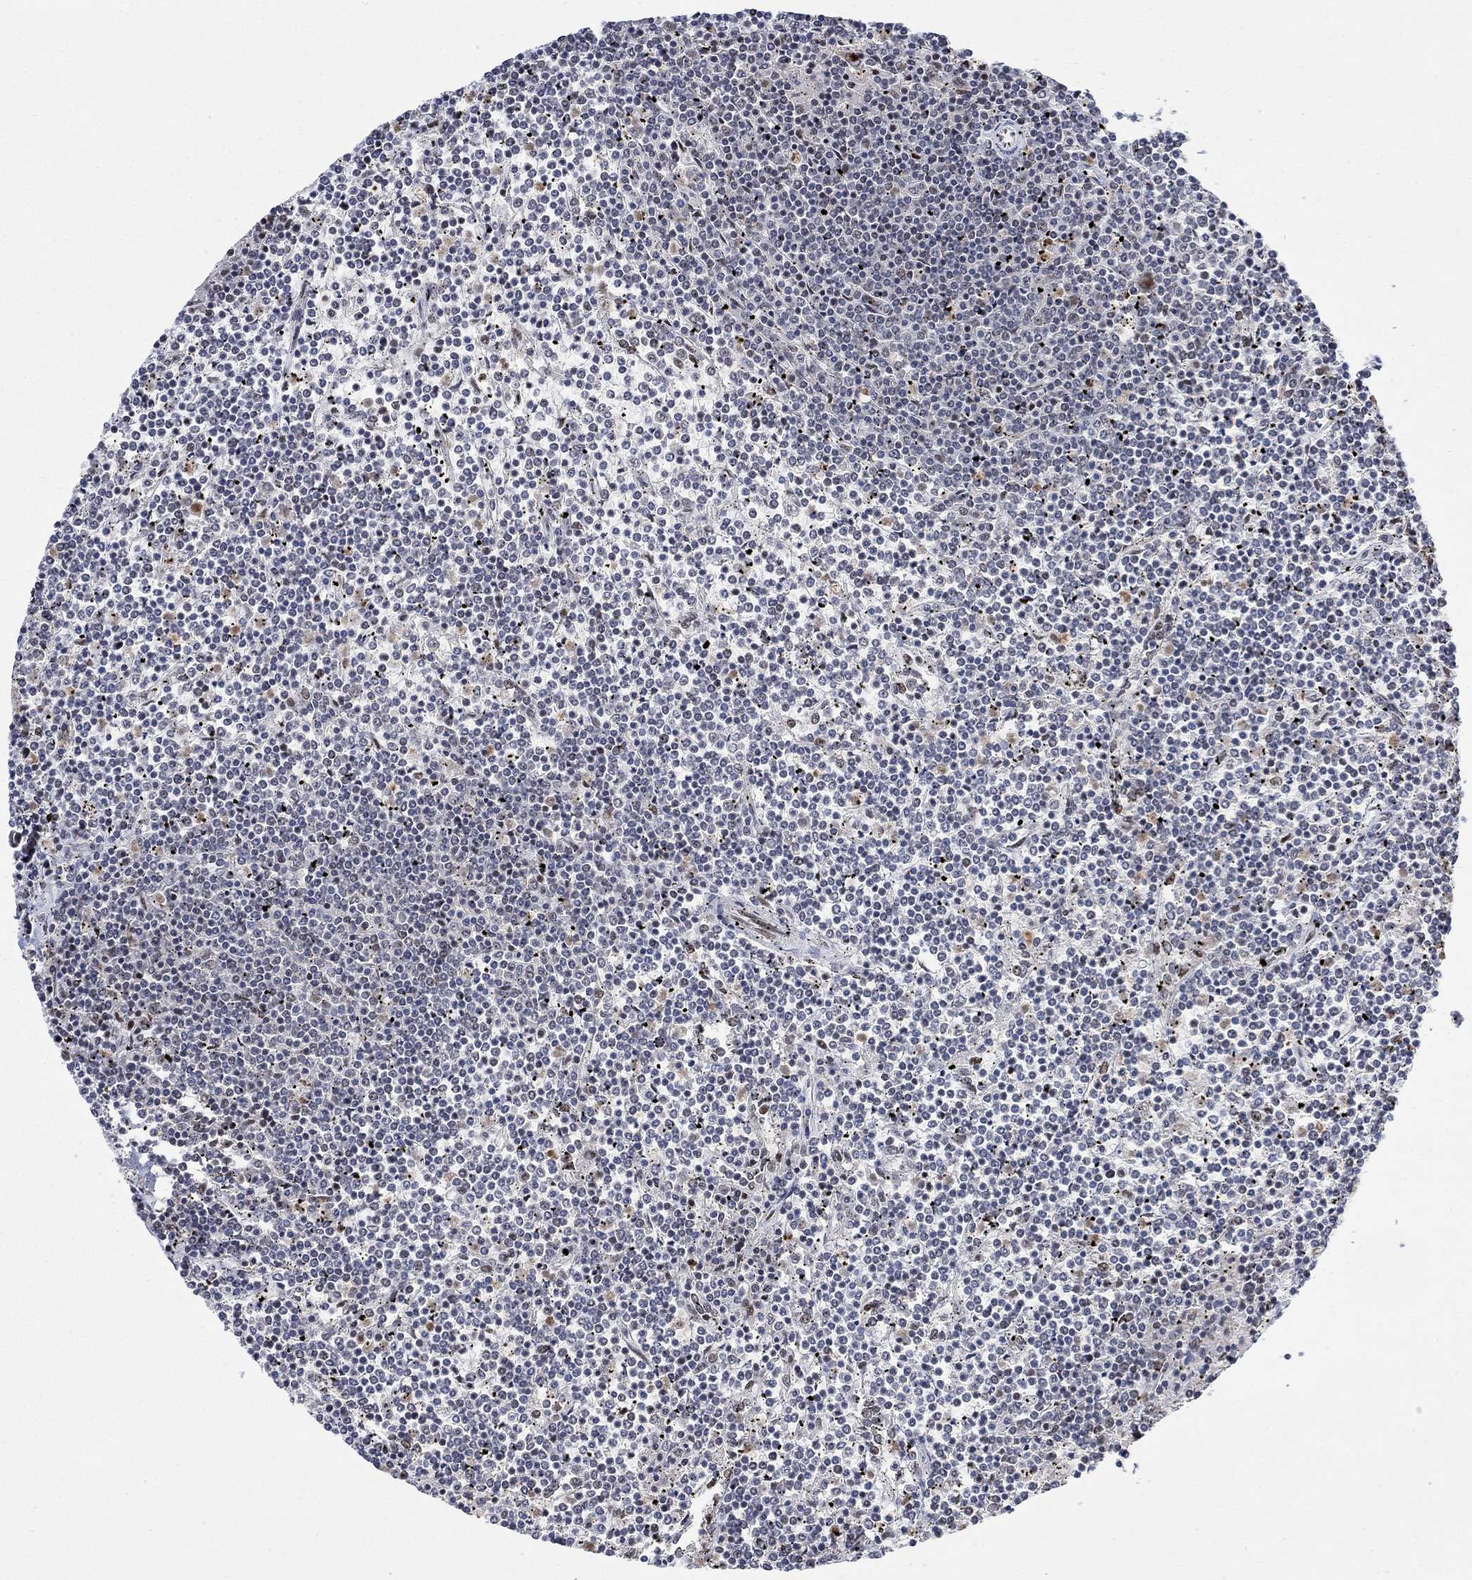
{"staining": {"intensity": "negative", "quantity": "none", "location": "none"}, "tissue": "lymphoma", "cell_type": "Tumor cells", "image_type": "cancer", "snomed": [{"axis": "morphology", "description": "Malignant lymphoma, non-Hodgkin's type, Low grade"}, {"axis": "topography", "description": "Spleen"}], "caption": "Immunohistochemical staining of human low-grade malignant lymphoma, non-Hodgkin's type demonstrates no significant staining in tumor cells.", "gene": "E4F1", "patient": {"sex": "female", "age": 19}}